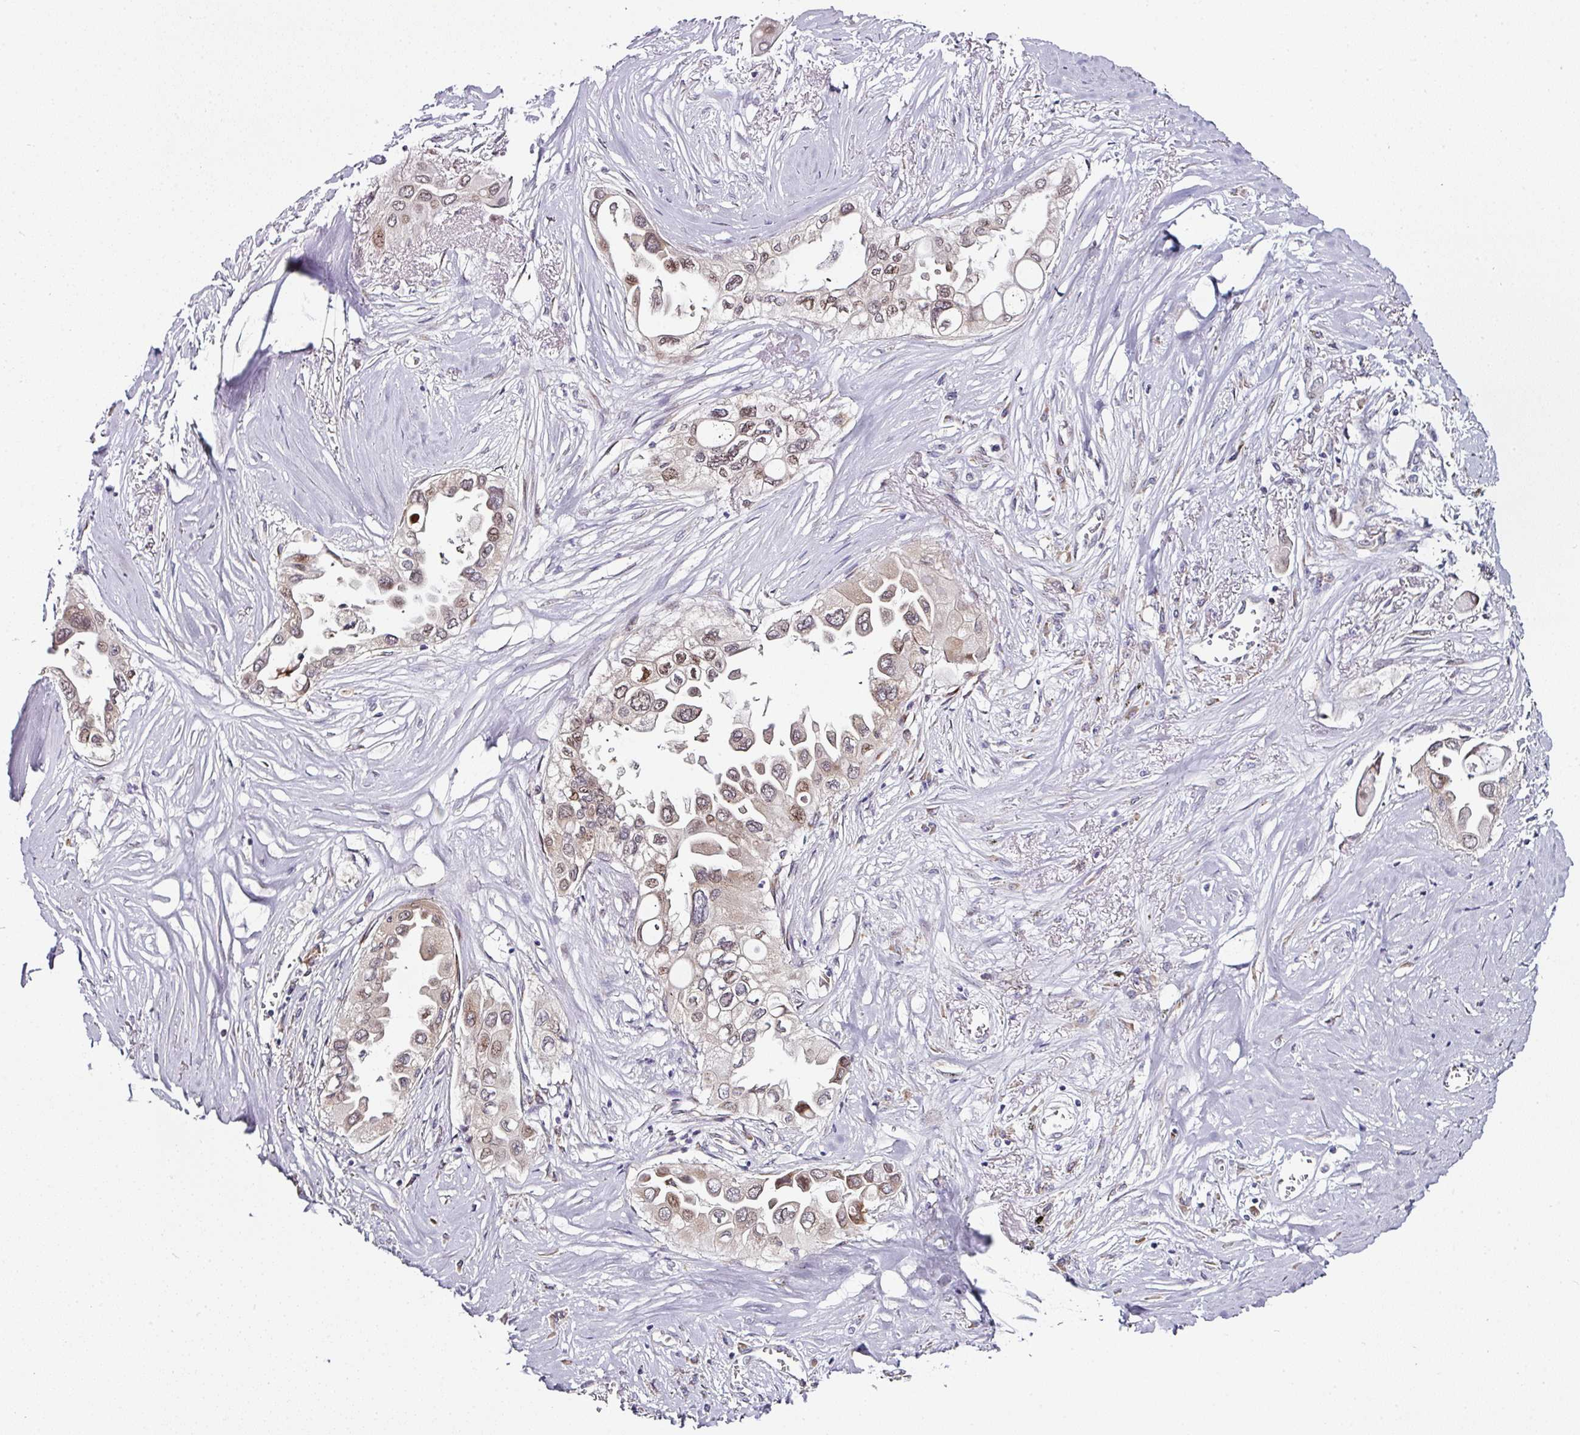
{"staining": {"intensity": "weak", "quantity": "25%-75%", "location": "cytoplasmic/membranous"}, "tissue": "lung cancer", "cell_type": "Tumor cells", "image_type": "cancer", "snomed": [{"axis": "morphology", "description": "Adenocarcinoma, NOS"}, {"axis": "topography", "description": "Lung"}], "caption": "Brown immunohistochemical staining in lung cancer (adenocarcinoma) shows weak cytoplasmic/membranous positivity in approximately 25%-75% of tumor cells.", "gene": "APOLD1", "patient": {"sex": "female", "age": 76}}